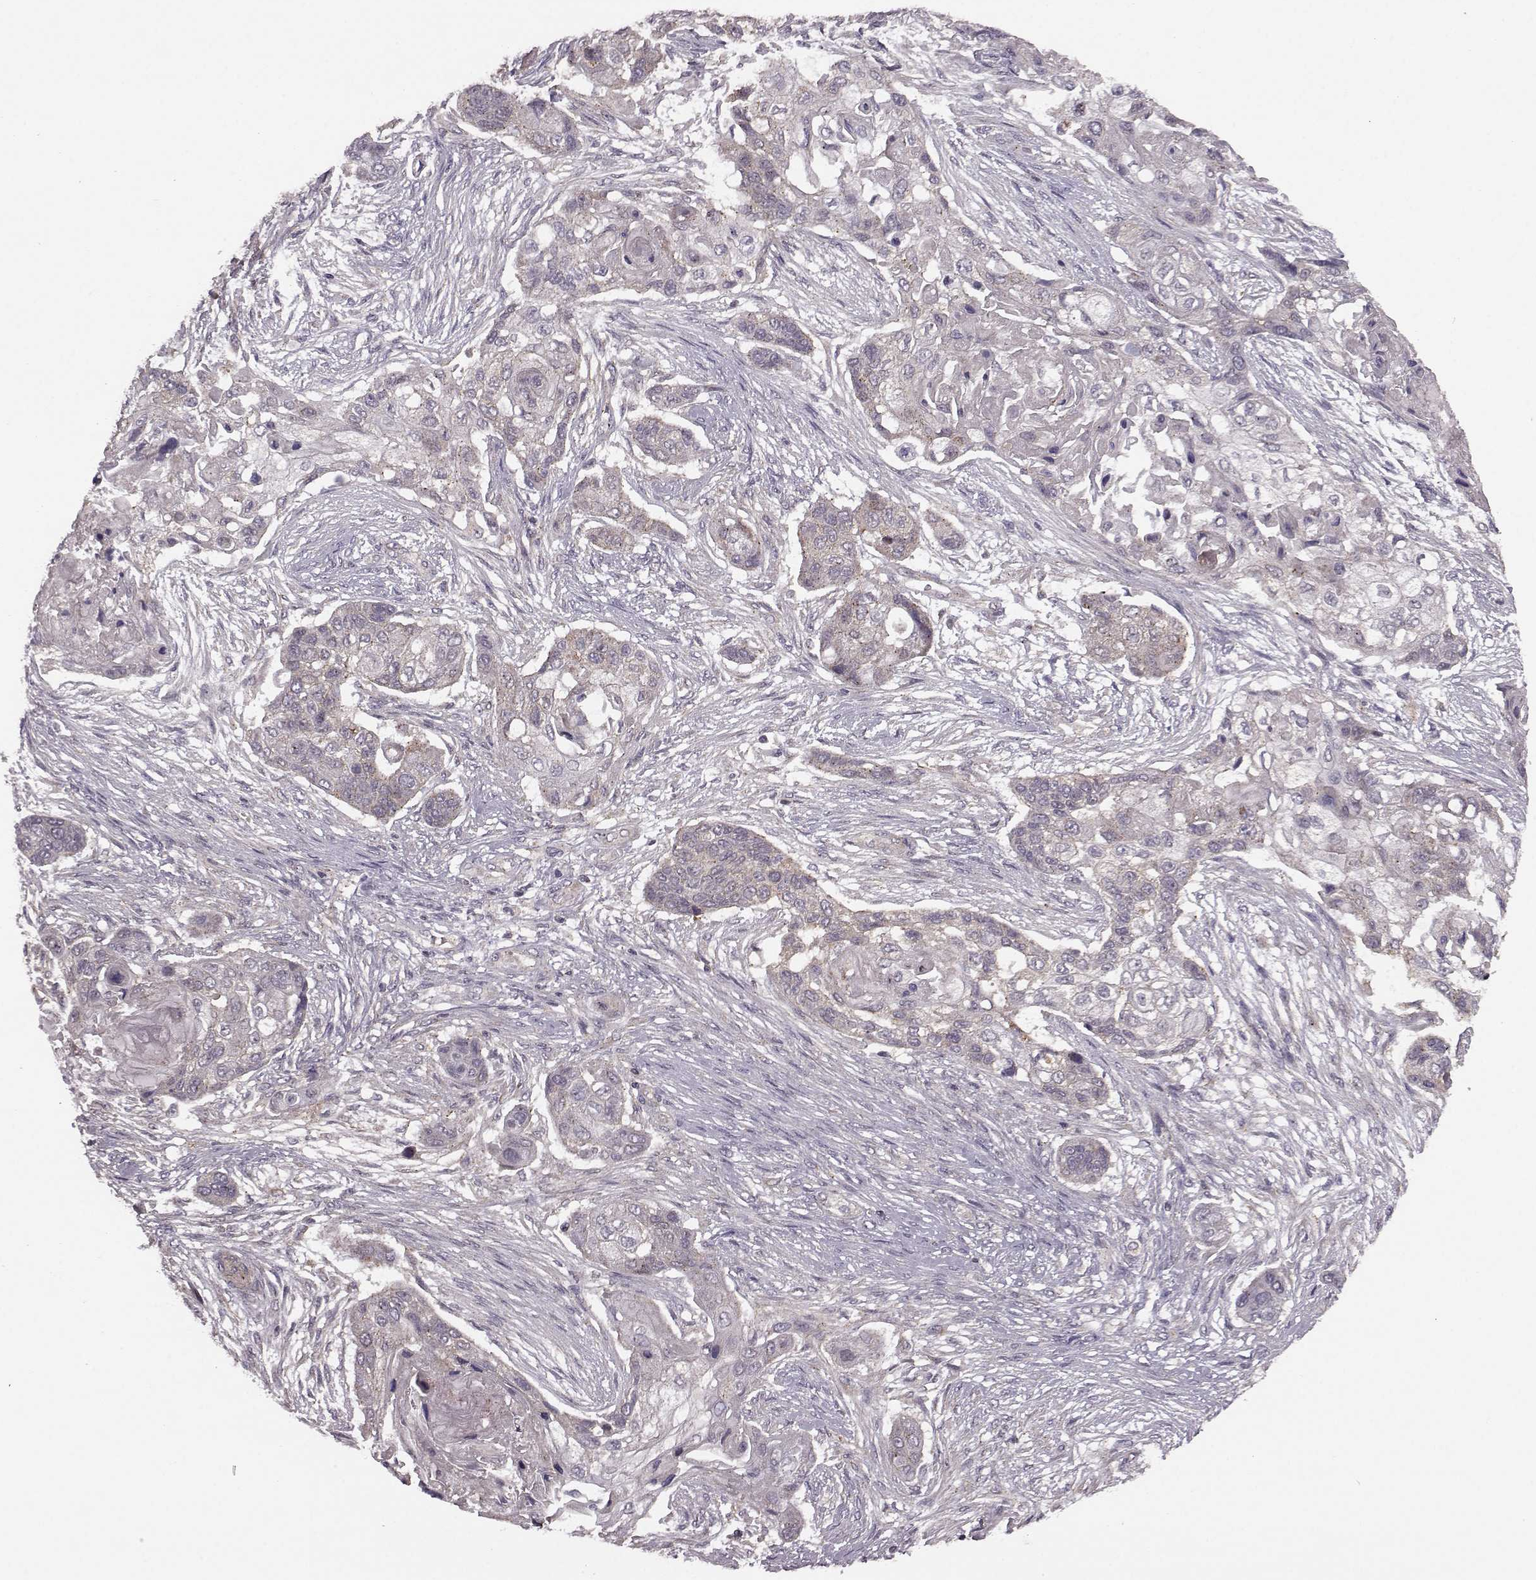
{"staining": {"intensity": "weak", "quantity": "25%-75%", "location": "cytoplasmic/membranous"}, "tissue": "lung cancer", "cell_type": "Tumor cells", "image_type": "cancer", "snomed": [{"axis": "morphology", "description": "Squamous cell carcinoma, NOS"}, {"axis": "topography", "description": "Lung"}], "caption": "An image of lung cancer stained for a protein exhibits weak cytoplasmic/membranous brown staining in tumor cells.", "gene": "FNIP2", "patient": {"sex": "male", "age": 69}}